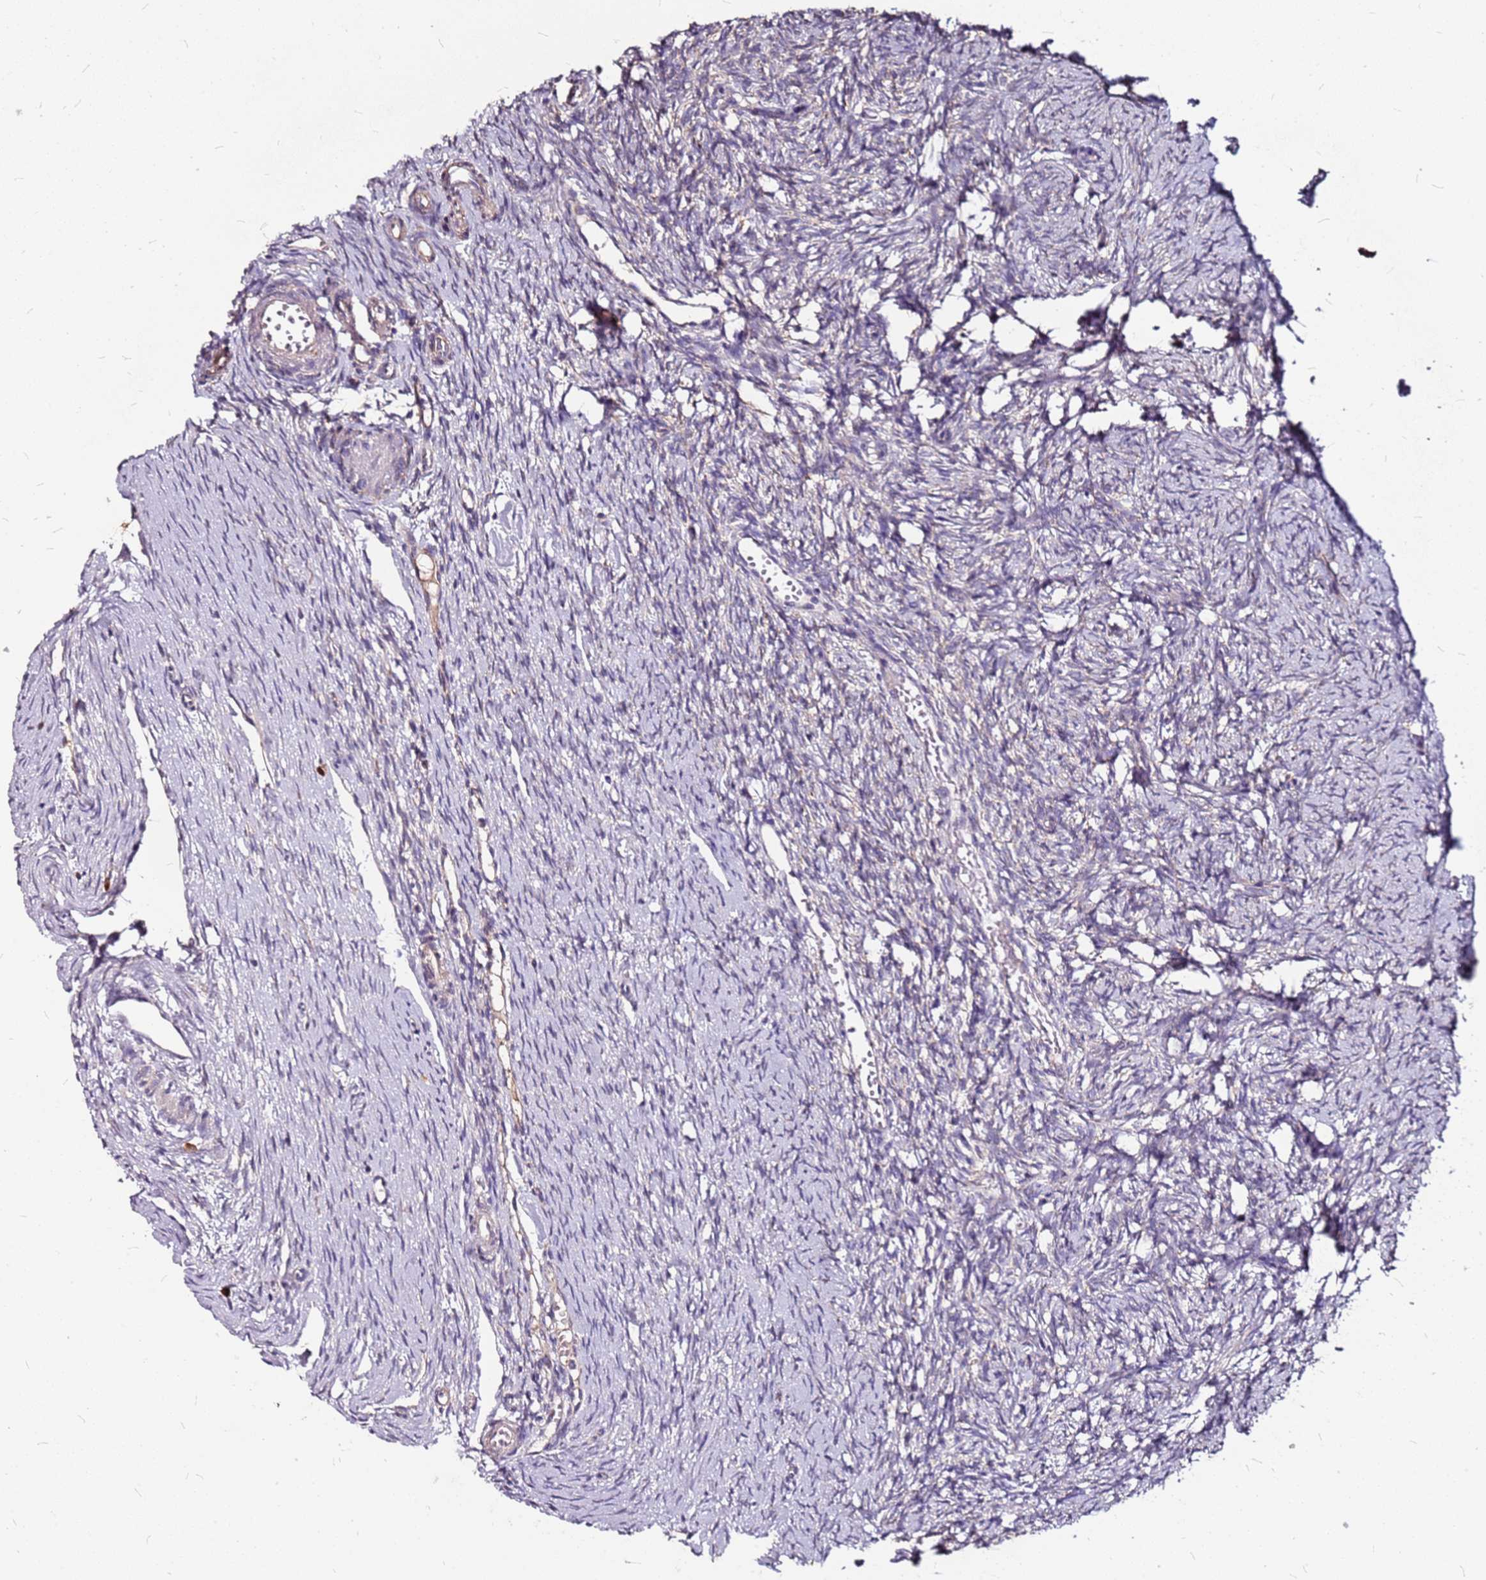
{"staining": {"intensity": "negative", "quantity": "none", "location": "none"}, "tissue": "ovary", "cell_type": "Ovarian stroma cells", "image_type": "normal", "snomed": [{"axis": "morphology", "description": "Normal tissue, NOS"}, {"axis": "topography", "description": "Ovary"}], "caption": "Immunohistochemistry (IHC) of benign human ovary reveals no staining in ovarian stroma cells.", "gene": "DCDC2C", "patient": {"sex": "female", "age": 51}}